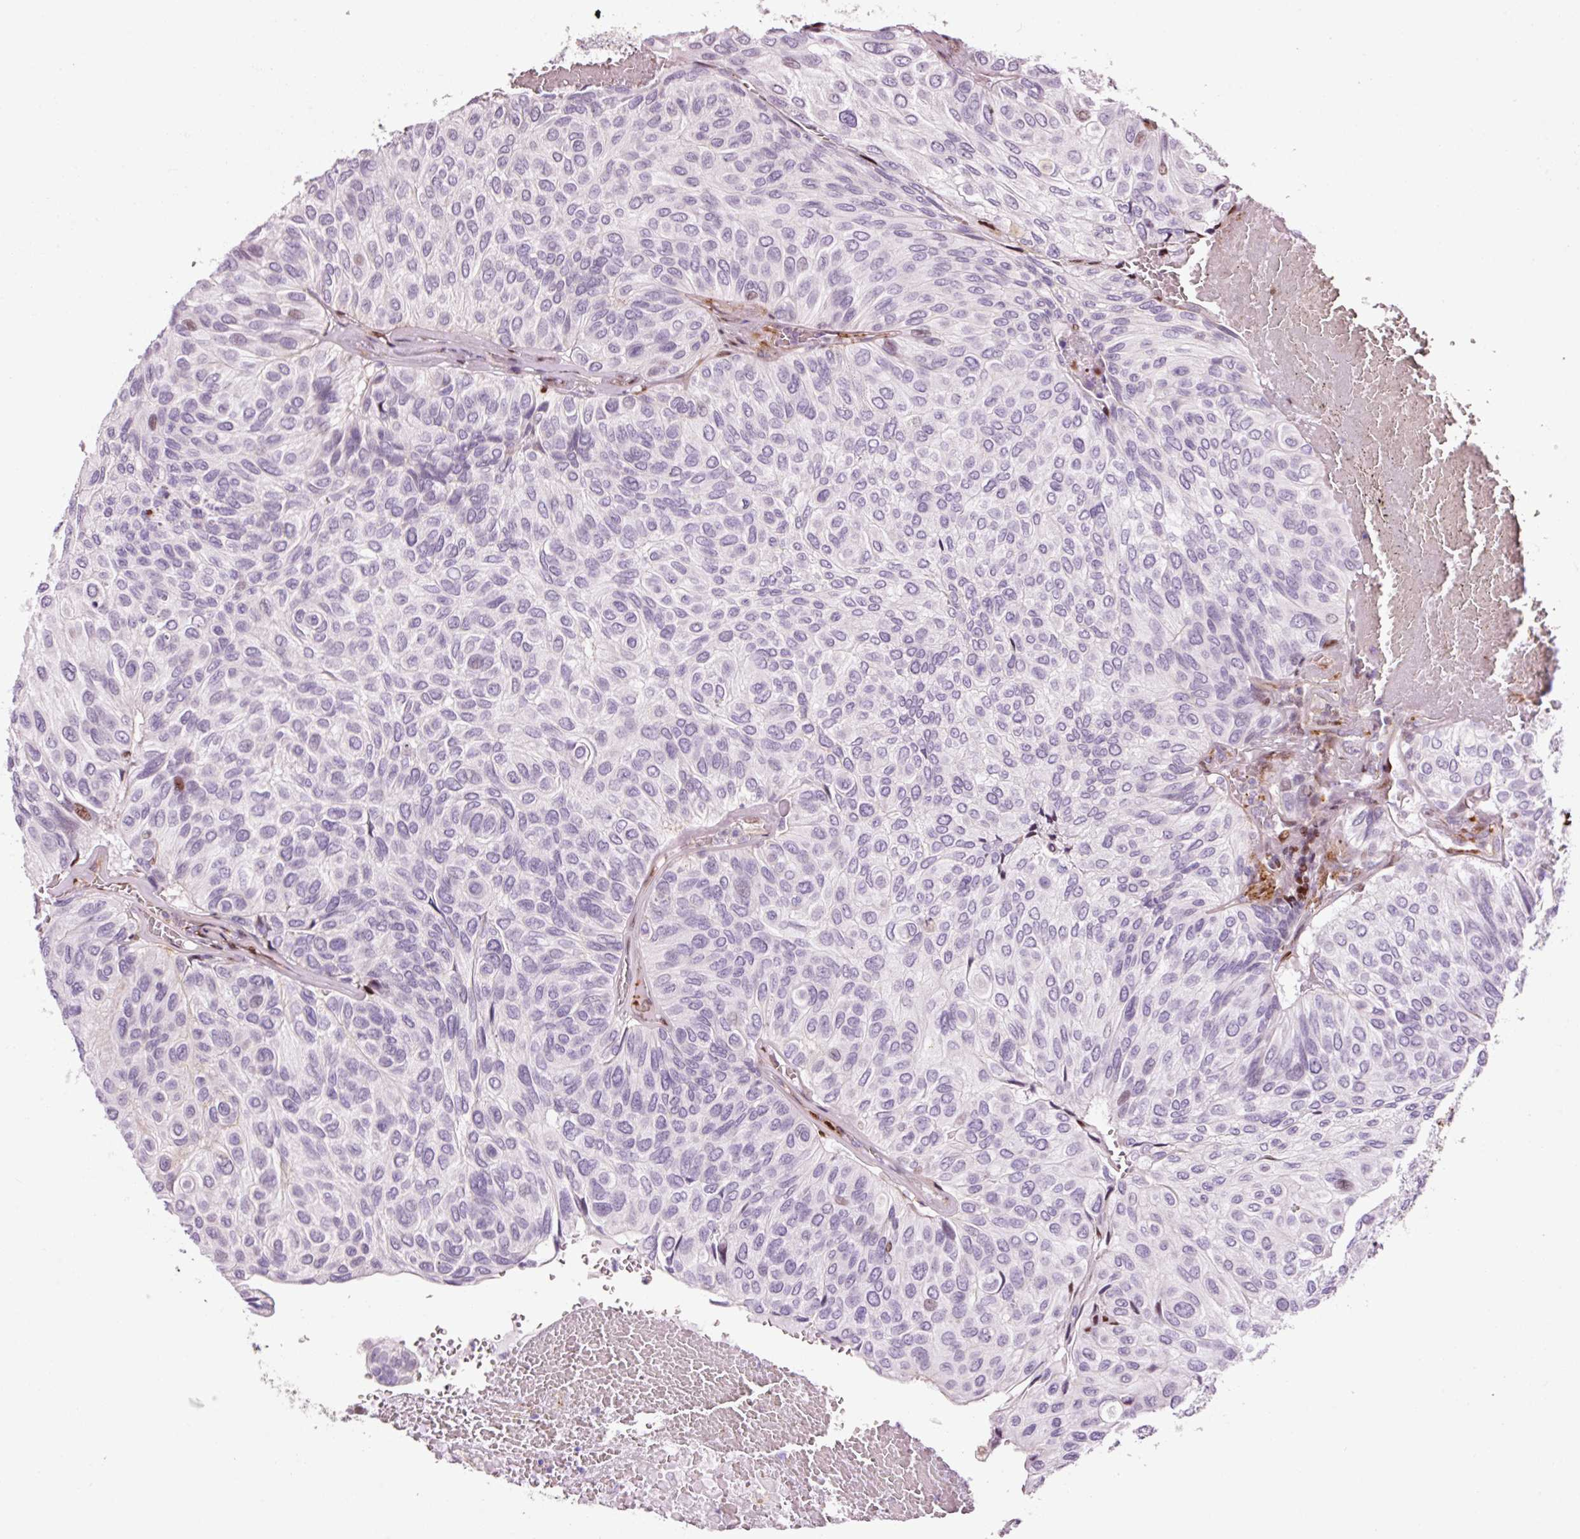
{"staining": {"intensity": "moderate", "quantity": "<25%", "location": "nuclear"}, "tissue": "urothelial cancer", "cell_type": "Tumor cells", "image_type": "cancer", "snomed": [{"axis": "morphology", "description": "Urothelial carcinoma, High grade"}, {"axis": "topography", "description": "Urinary bladder"}], "caption": "The image displays a brown stain indicating the presence of a protein in the nuclear of tumor cells in high-grade urothelial carcinoma. The protein is stained brown, and the nuclei are stained in blue (DAB (3,3'-diaminobenzidine) IHC with brightfield microscopy, high magnification).", "gene": "ANKRD20A1", "patient": {"sex": "male", "age": 66}}